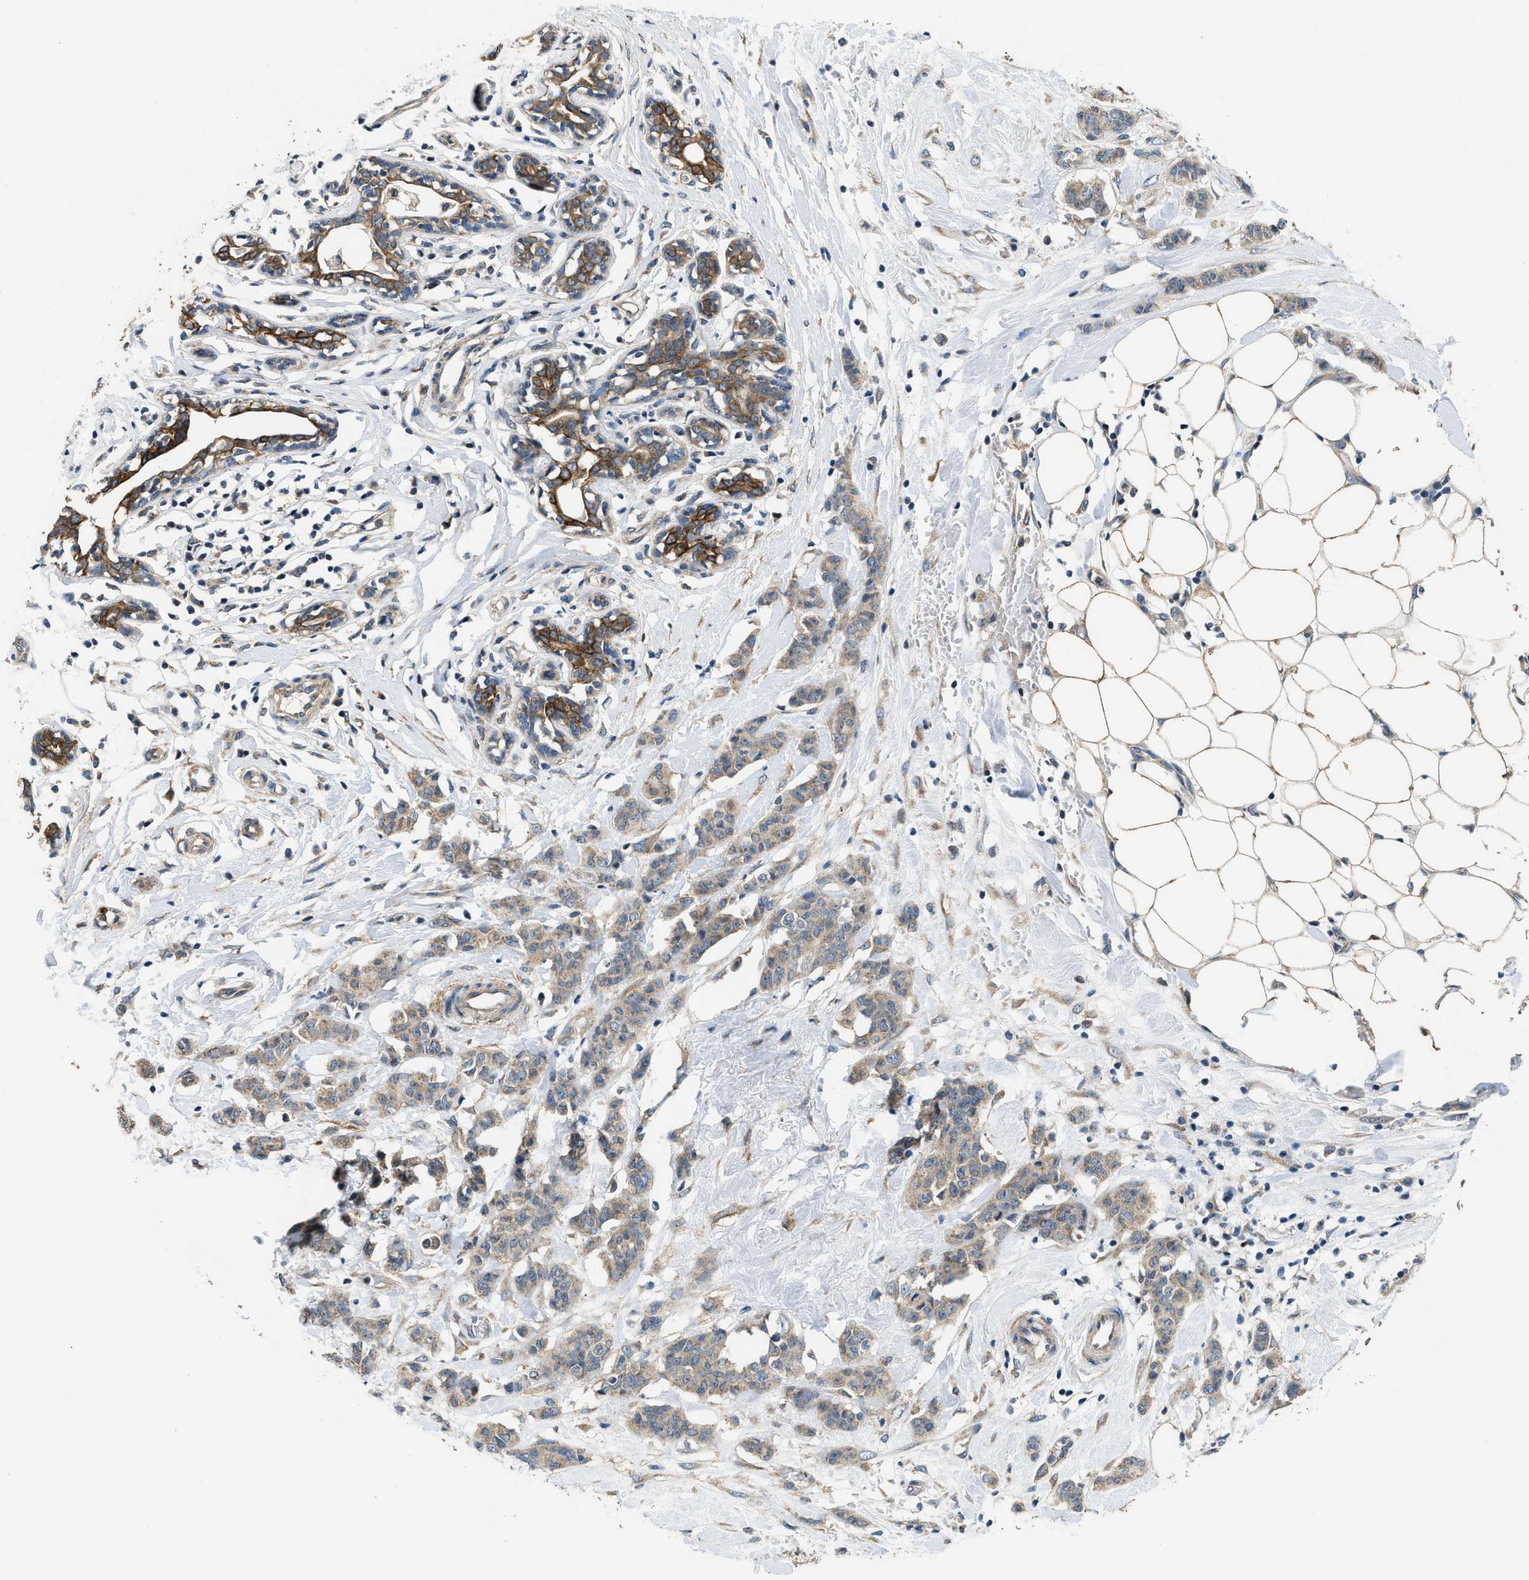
{"staining": {"intensity": "weak", "quantity": ">75%", "location": "cytoplasmic/membranous"}, "tissue": "breast cancer", "cell_type": "Tumor cells", "image_type": "cancer", "snomed": [{"axis": "morphology", "description": "Normal tissue, NOS"}, {"axis": "morphology", "description": "Duct carcinoma"}, {"axis": "topography", "description": "Breast"}], "caption": "A histopathology image of human breast cancer (intraductal carcinoma) stained for a protein shows weak cytoplasmic/membranous brown staining in tumor cells.", "gene": "SSH2", "patient": {"sex": "female", "age": 40}}